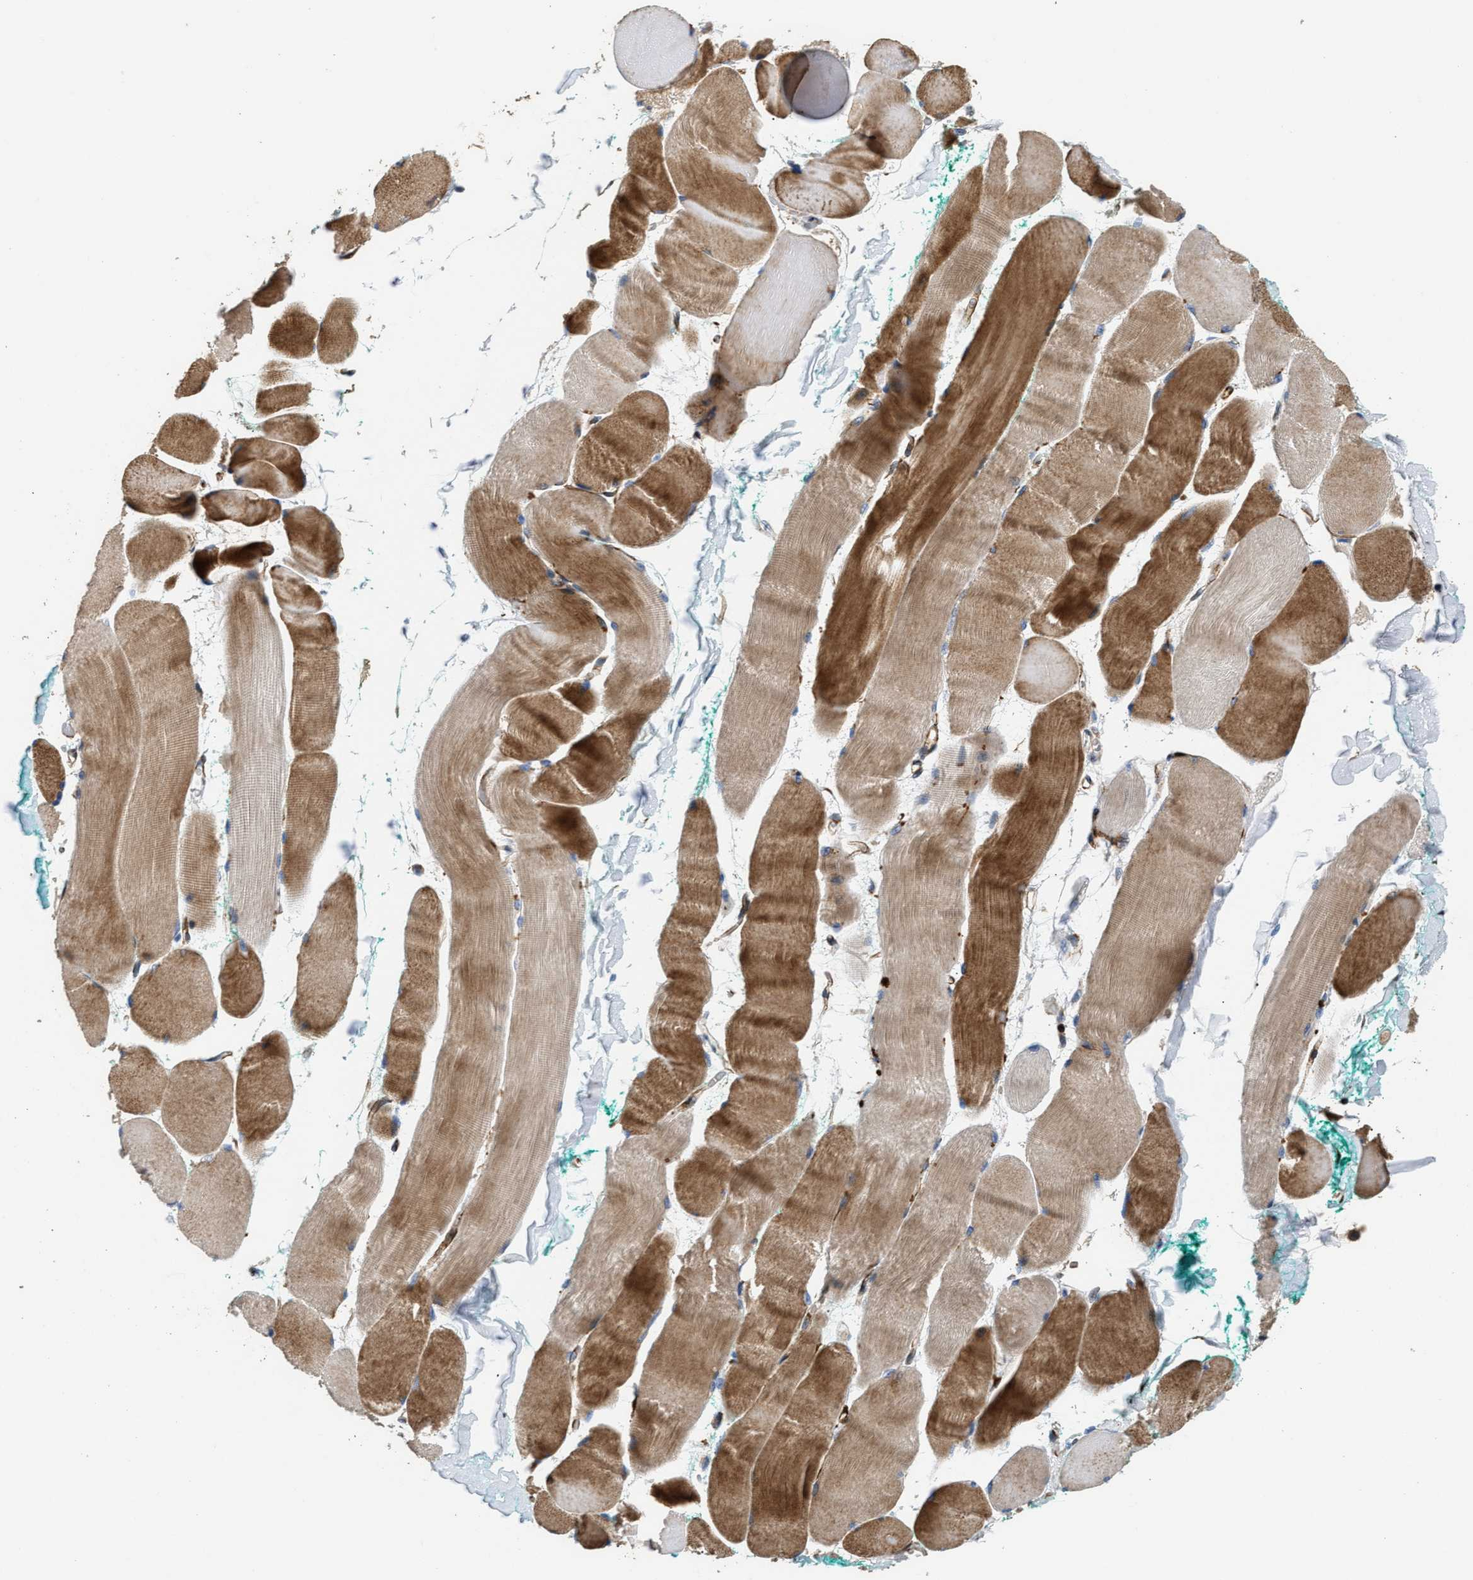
{"staining": {"intensity": "moderate", "quantity": ">75%", "location": "cytoplasmic/membranous"}, "tissue": "skeletal muscle", "cell_type": "Myocytes", "image_type": "normal", "snomed": [{"axis": "morphology", "description": "Normal tissue, NOS"}, {"axis": "morphology", "description": "Squamous cell carcinoma, NOS"}, {"axis": "topography", "description": "Skeletal muscle"}], "caption": "Myocytes exhibit medium levels of moderate cytoplasmic/membranous staining in about >75% of cells in normal human skeletal muscle.", "gene": "IL17RC", "patient": {"sex": "male", "age": 51}}